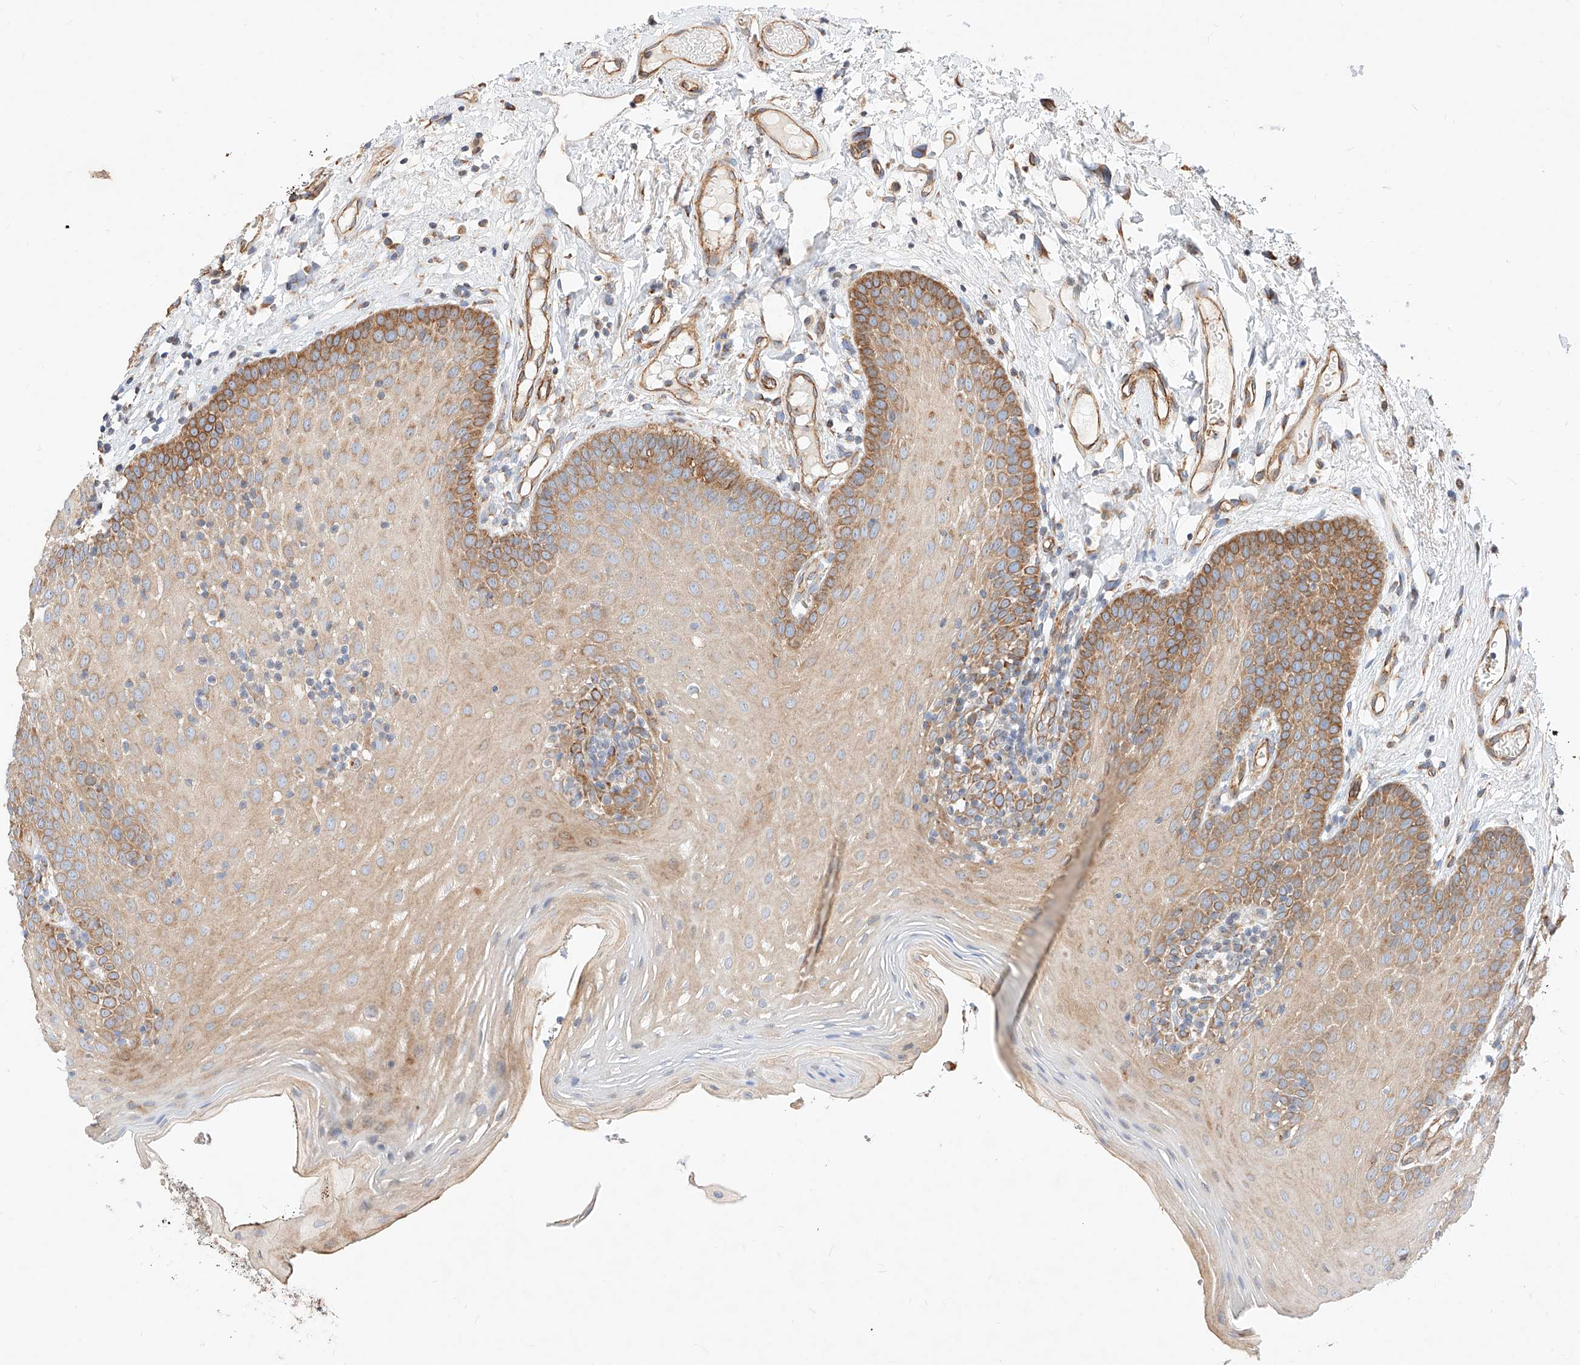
{"staining": {"intensity": "moderate", "quantity": "25%-75%", "location": "cytoplasmic/membranous"}, "tissue": "oral mucosa", "cell_type": "Squamous epithelial cells", "image_type": "normal", "snomed": [{"axis": "morphology", "description": "Normal tissue, NOS"}, {"axis": "topography", "description": "Oral tissue"}], "caption": "Brown immunohistochemical staining in normal oral mucosa demonstrates moderate cytoplasmic/membranous staining in approximately 25%-75% of squamous epithelial cells. Nuclei are stained in blue.", "gene": "CSGALNACT2", "patient": {"sex": "male", "age": 74}}